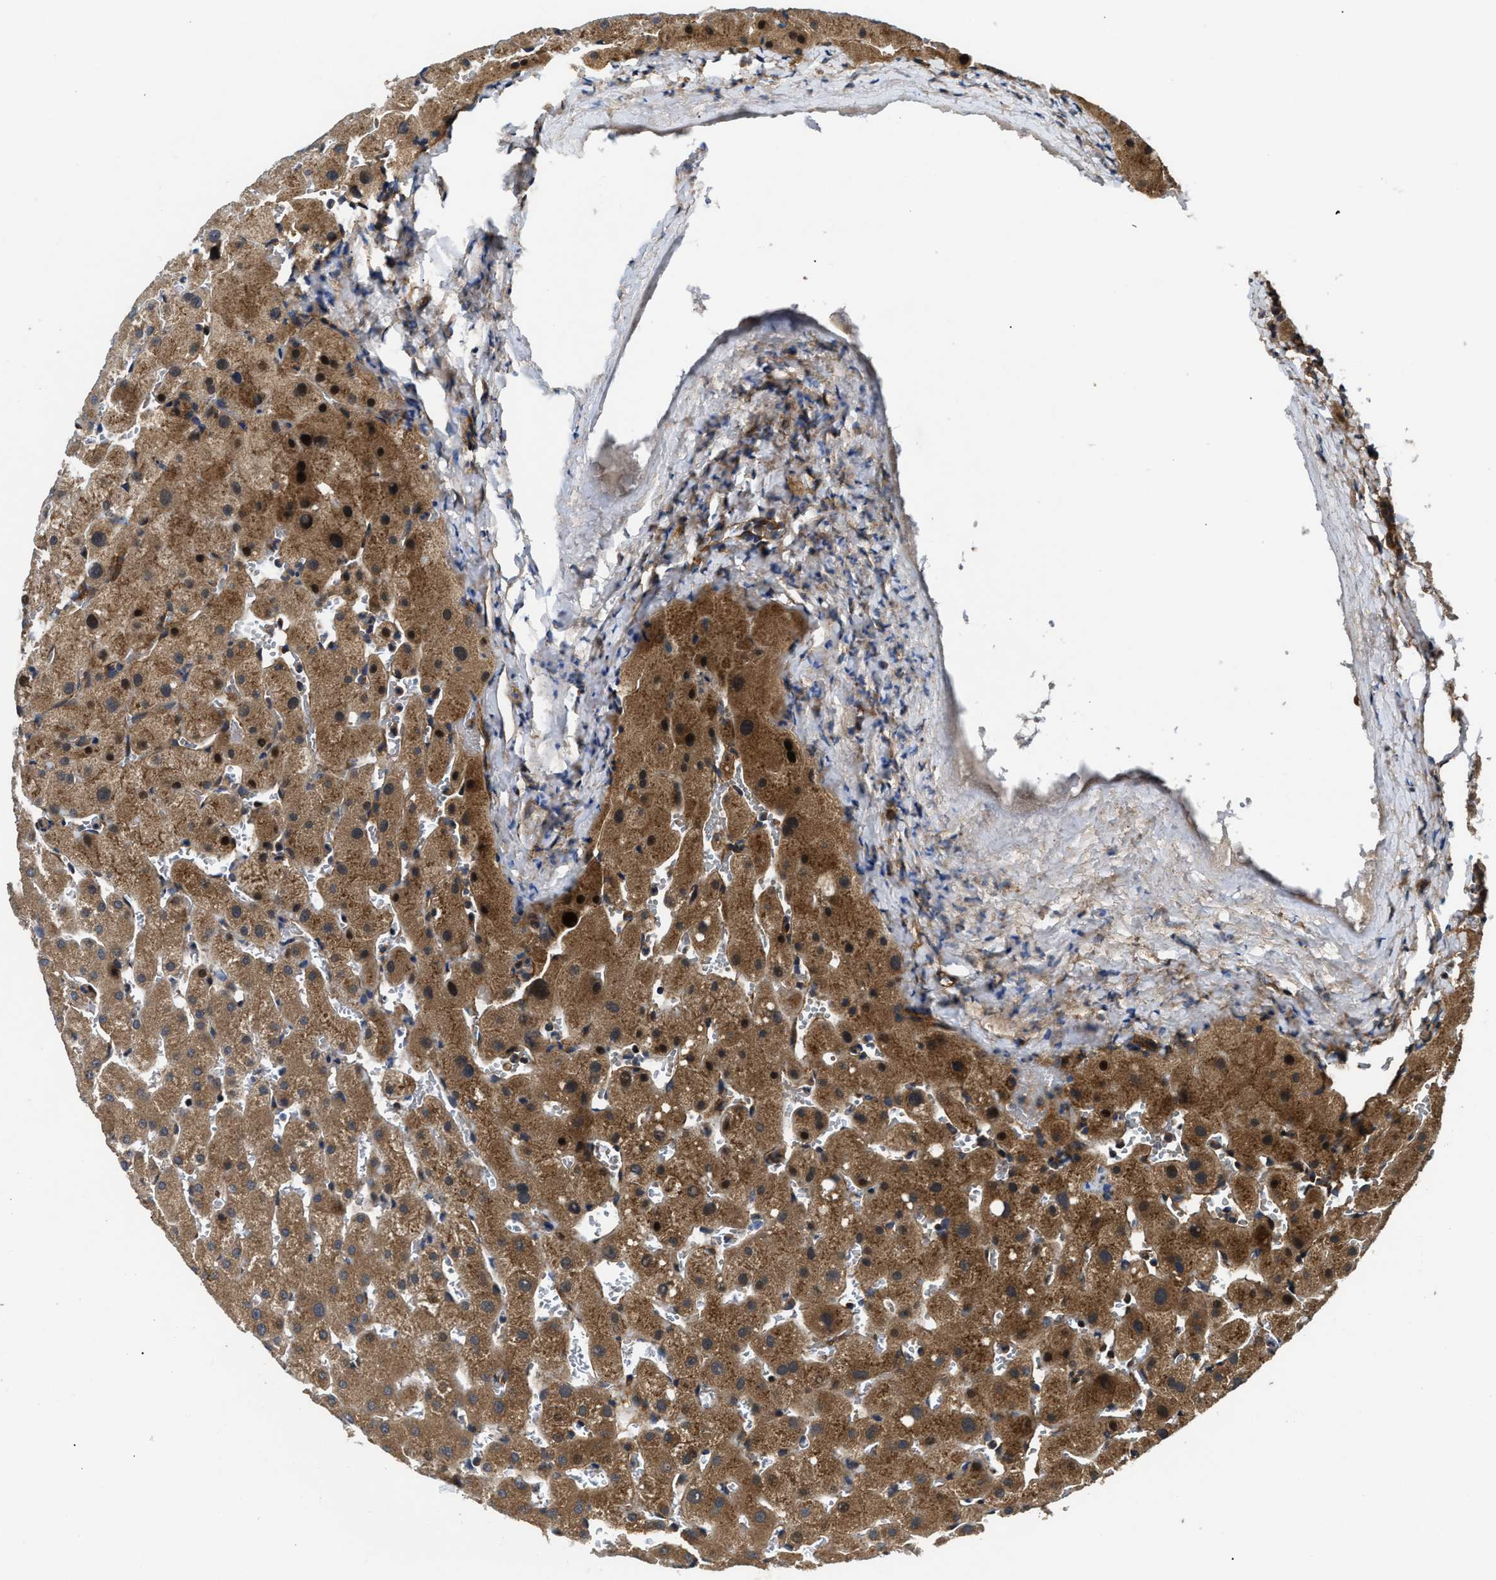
{"staining": {"intensity": "moderate", "quantity": ">75%", "location": "cytoplasmic/membranous"}, "tissue": "liver", "cell_type": "Cholangiocytes", "image_type": "normal", "snomed": [{"axis": "morphology", "description": "Normal tissue, NOS"}, {"axis": "topography", "description": "Liver"}], "caption": "IHC histopathology image of unremarkable liver stained for a protein (brown), which demonstrates medium levels of moderate cytoplasmic/membranous expression in about >75% of cholangiocytes.", "gene": "PNPLA8", "patient": {"sex": "female", "age": 63}}